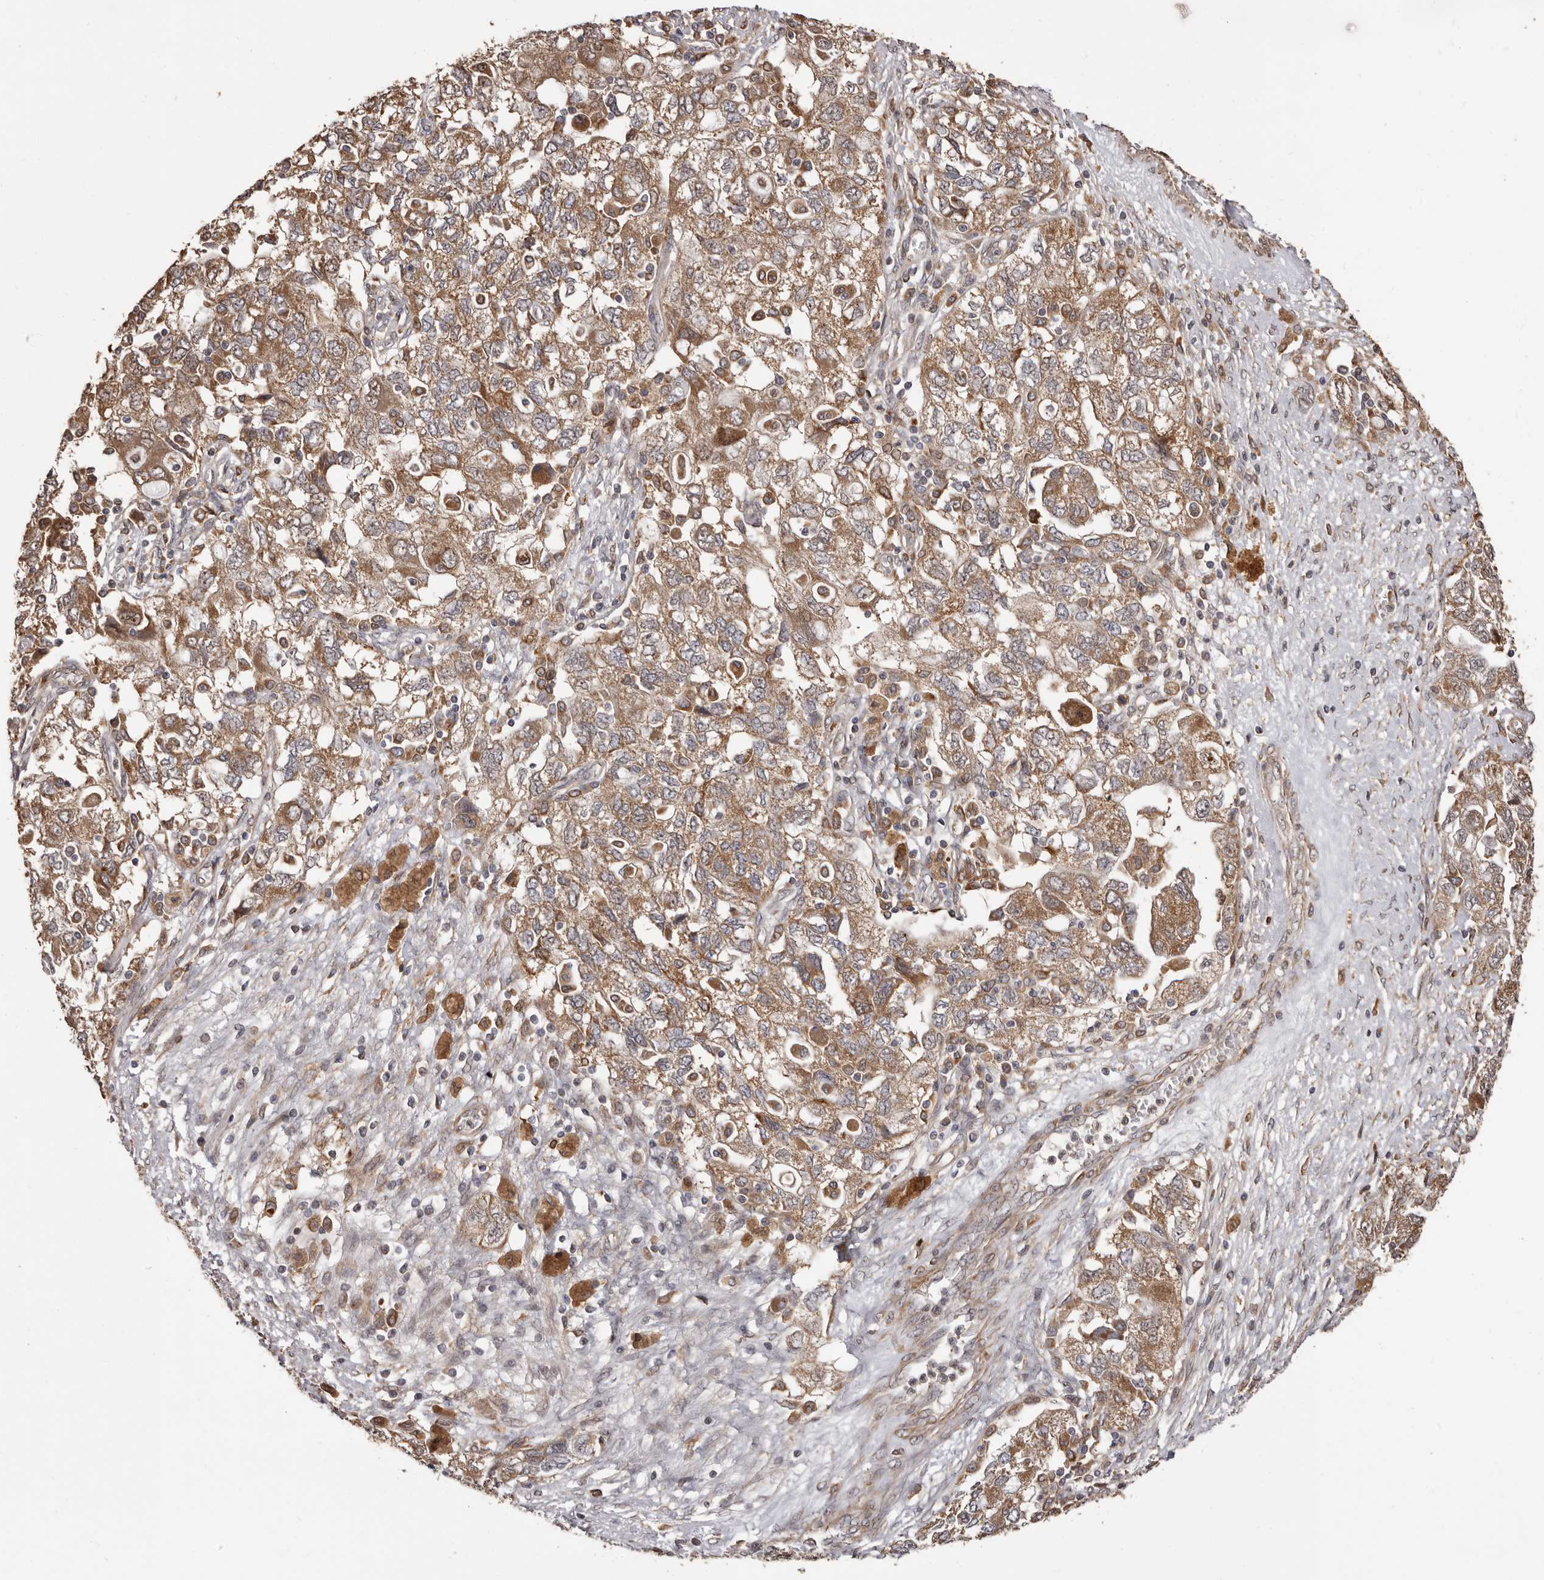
{"staining": {"intensity": "moderate", "quantity": ">75%", "location": "cytoplasmic/membranous"}, "tissue": "ovarian cancer", "cell_type": "Tumor cells", "image_type": "cancer", "snomed": [{"axis": "morphology", "description": "Carcinoma, NOS"}, {"axis": "morphology", "description": "Cystadenocarcinoma, serous, NOS"}, {"axis": "topography", "description": "Ovary"}], "caption": "This is an image of immunohistochemistry staining of ovarian cancer, which shows moderate positivity in the cytoplasmic/membranous of tumor cells.", "gene": "ZCCHC7", "patient": {"sex": "female", "age": 69}}